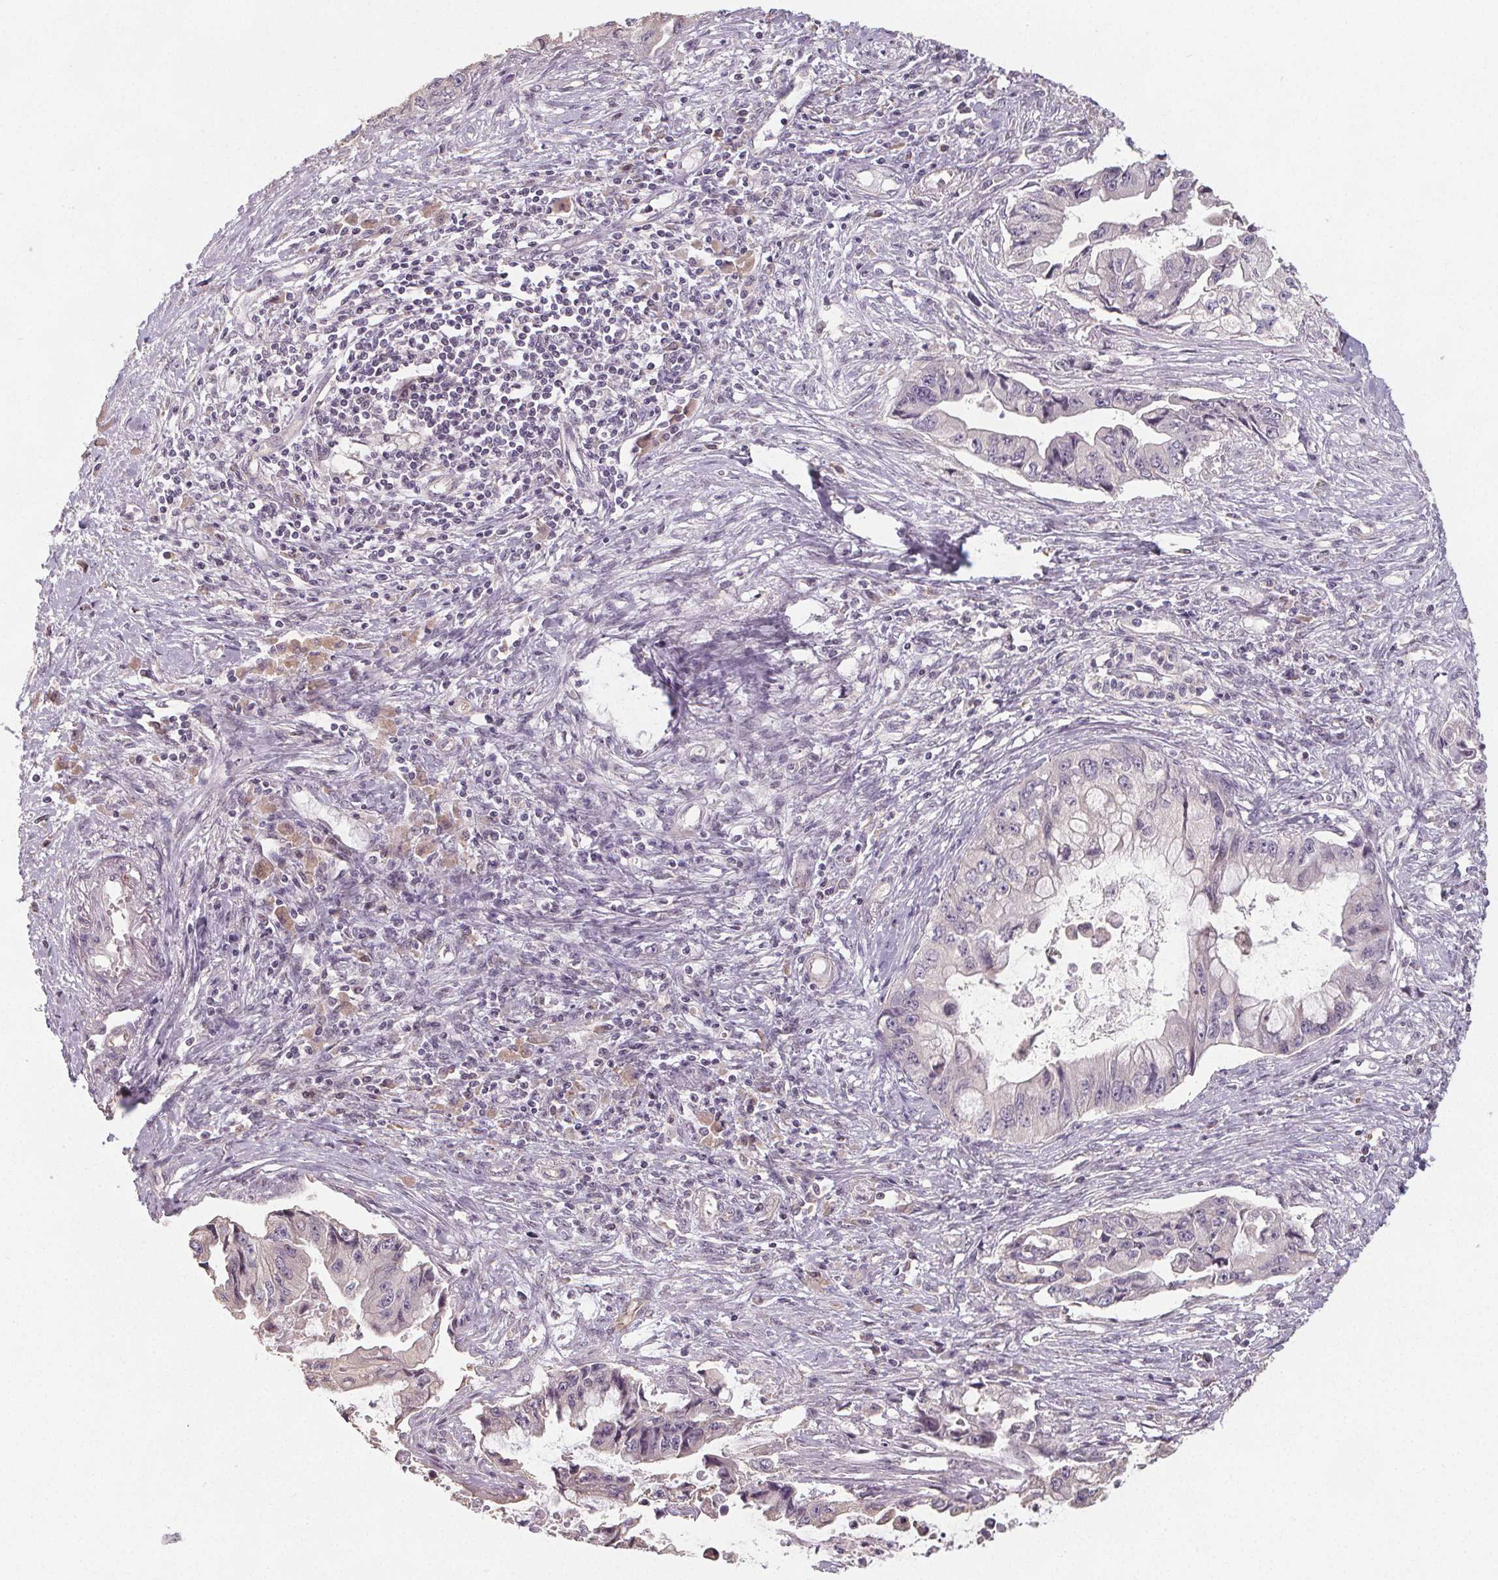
{"staining": {"intensity": "negative", "quantity": "none", "location": "none"}, "tissue": "pancreatic cancer", "cell_type": "Tumor cells", "image_type": "cancer", "snomed": [{"axis": "morphology", "description": "Adenocarcinoma, NOS"}, {"axis": "topography", "description": "Pancreas"}], "caption": "DAB immunohistochemical staining of human pancreatic cancer (adenocarcinoma) reveals no significant positivity in tumor cells. Brightfield microscopy of IHC stained with DAB (brown) and hematoxylin (blue), captured at high magnification.", "gene": "SLC26A2", "patient": {"sex": "male", "age": 66}}